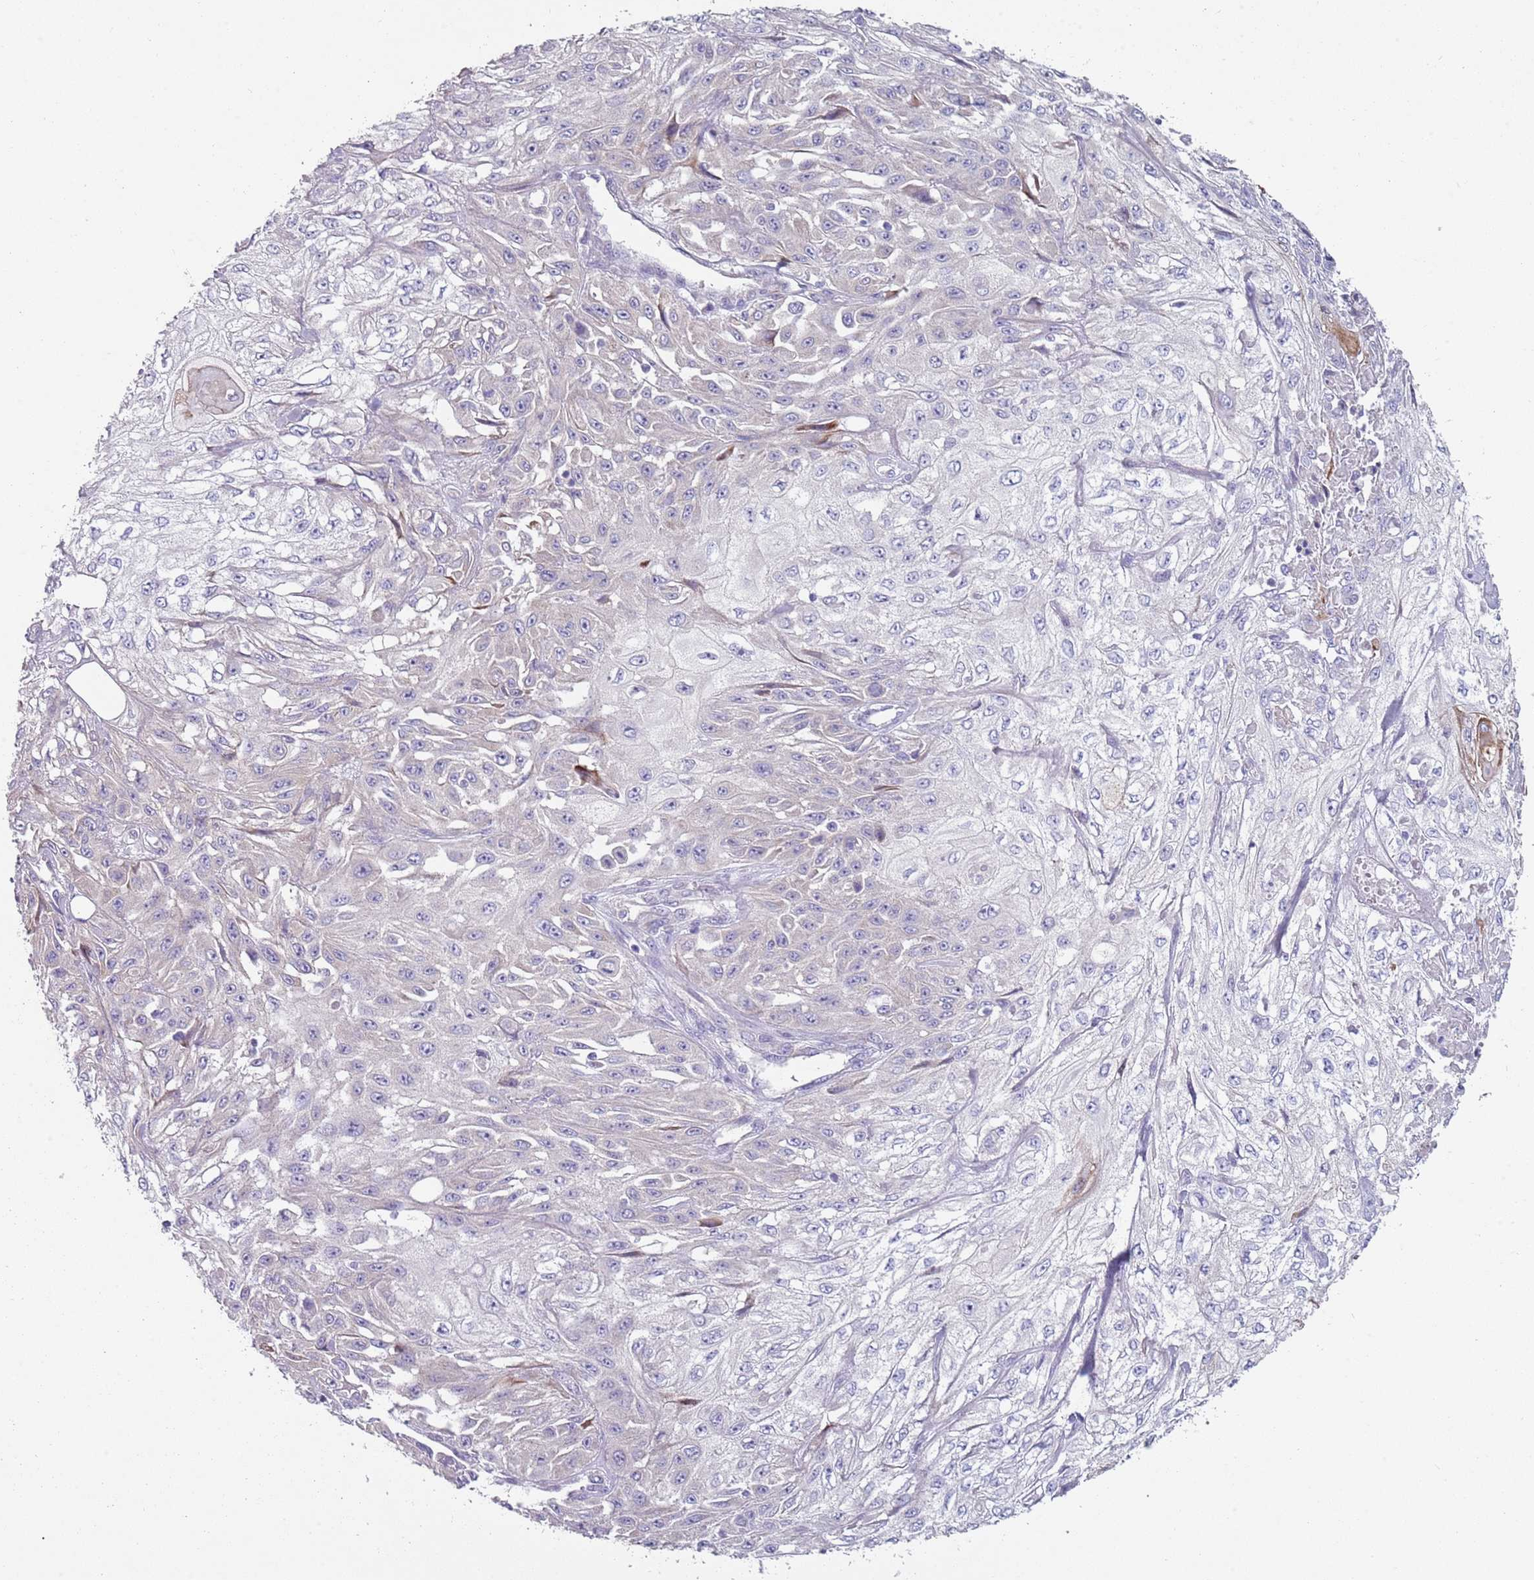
{"staining": {"intensity": "negative", "quantity": "none", "location": "none"}, "tissue": "skin cancer", "cell_type": "Tumor cells", "image_type": "cancer", "snomed": [{"axis": "morphology", "description": "Squamous cell carcinoma, NOS"}, {"axis": "morphology", "description": "Squamous cell carcinoma, metastatic, NOS"}, {"axis": "topography", "description": "Skin"}, {"axis": "topography", "description": "Lymph node"}], "caption": "An image of human skin metastatic squamous cell carcinoma is negative for staining in tumor cells.", "gene": "ZNF583", "patient": {"sex": "male", "age": 75}}